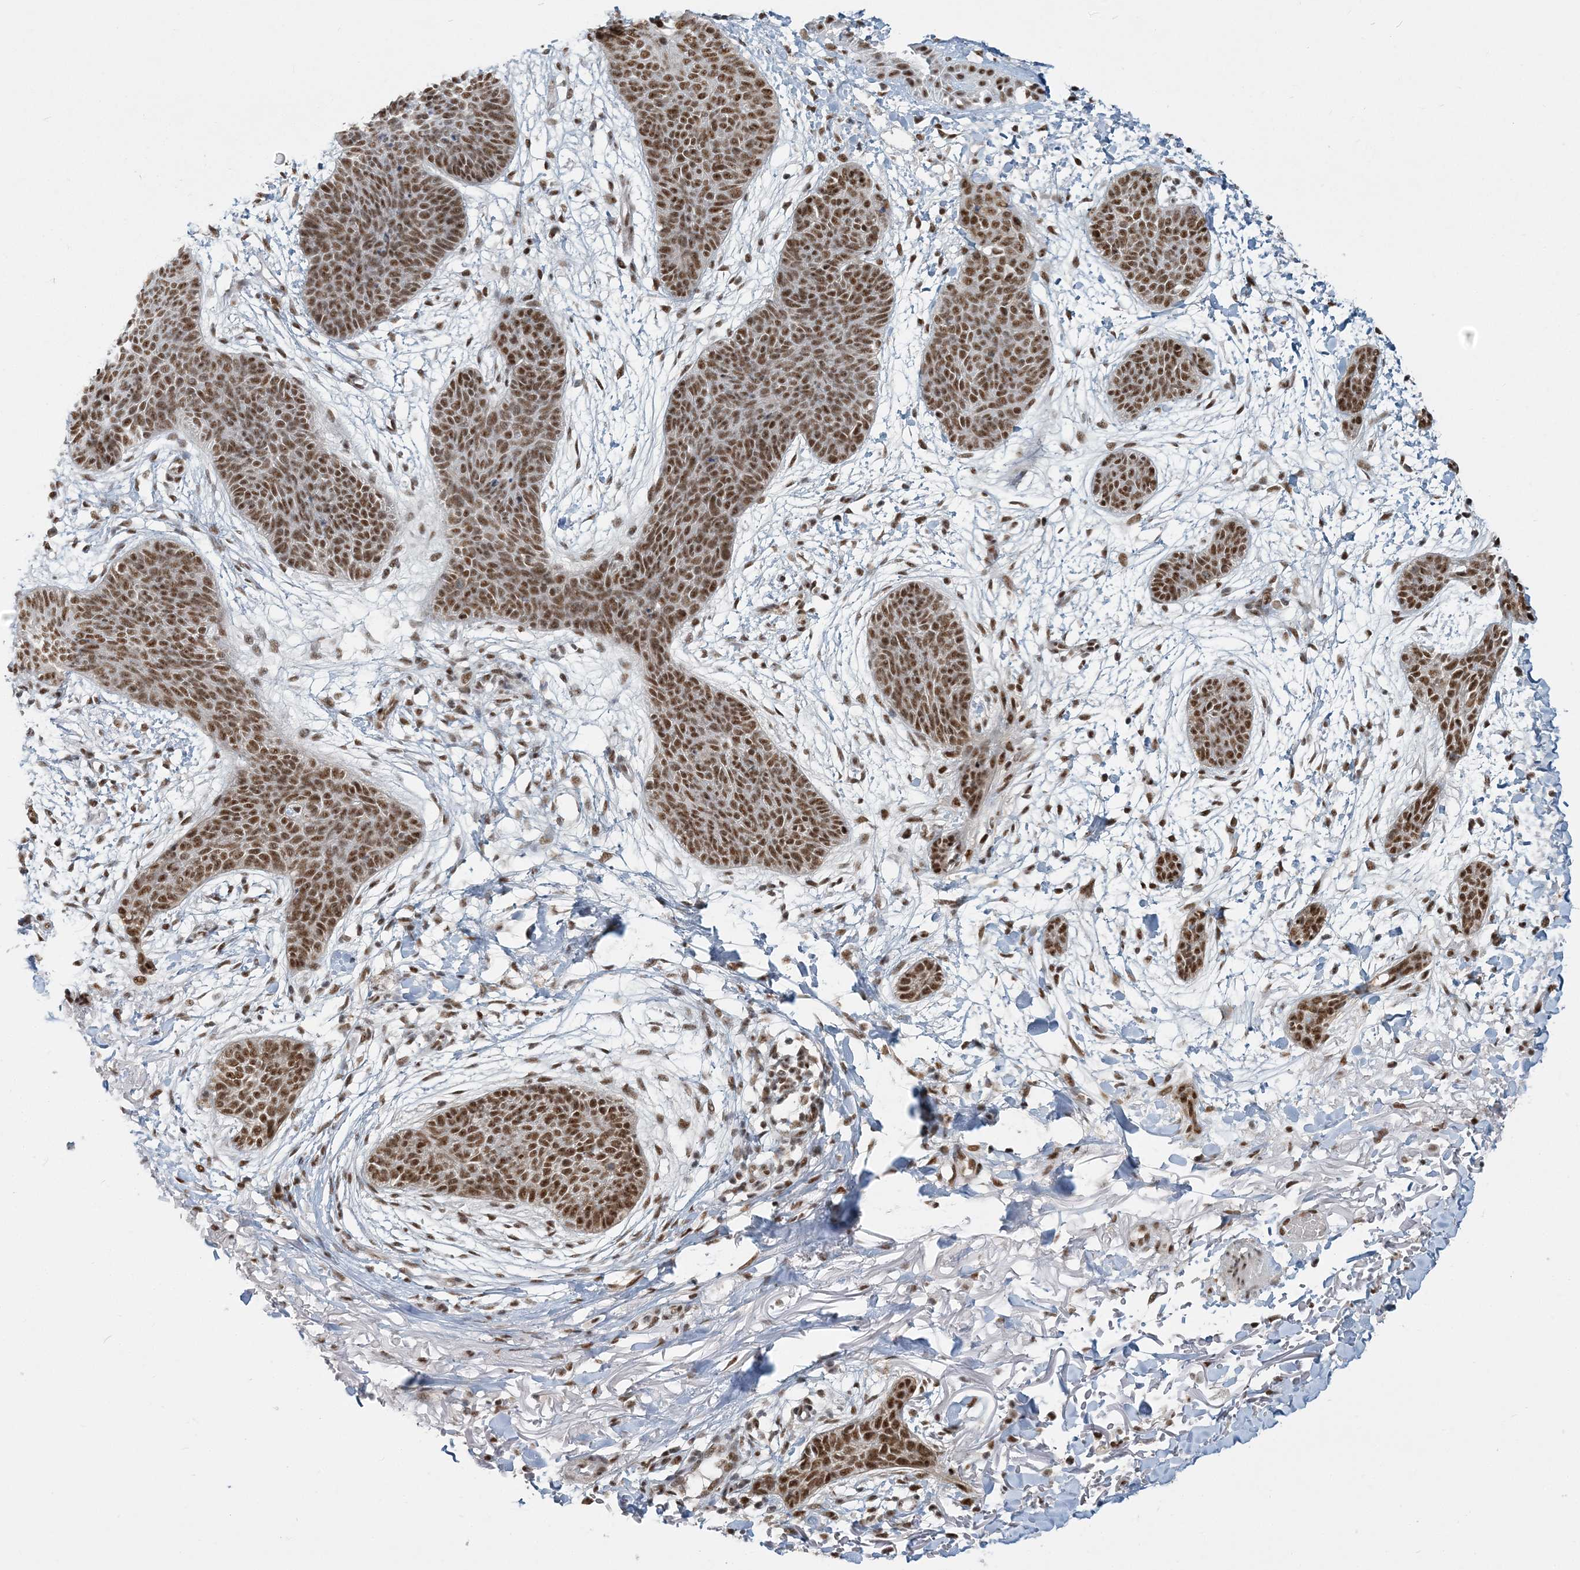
{"staining": {"intensity": "moderate", "quantity": ">75%", "location": "nuclear"}, "tissue": "skin cancer", "cell_type": "Tumor cells", "image_type": "cancer", "snomed": [{"axis": "morphology", "description": "Basal cell carcinoma"}, {"axis": "topography", "description": "Skin"}], "caption": "Tumor cells exhibit medium levels of moderate nuclear positivity in about >75% of cells in basal cell carcinoma (skin). (brown staining indicates protein expression, while blue staining denotes nuclei).", "gene": "PLRG1", "patient": {"sex": "male", "age": 85}}